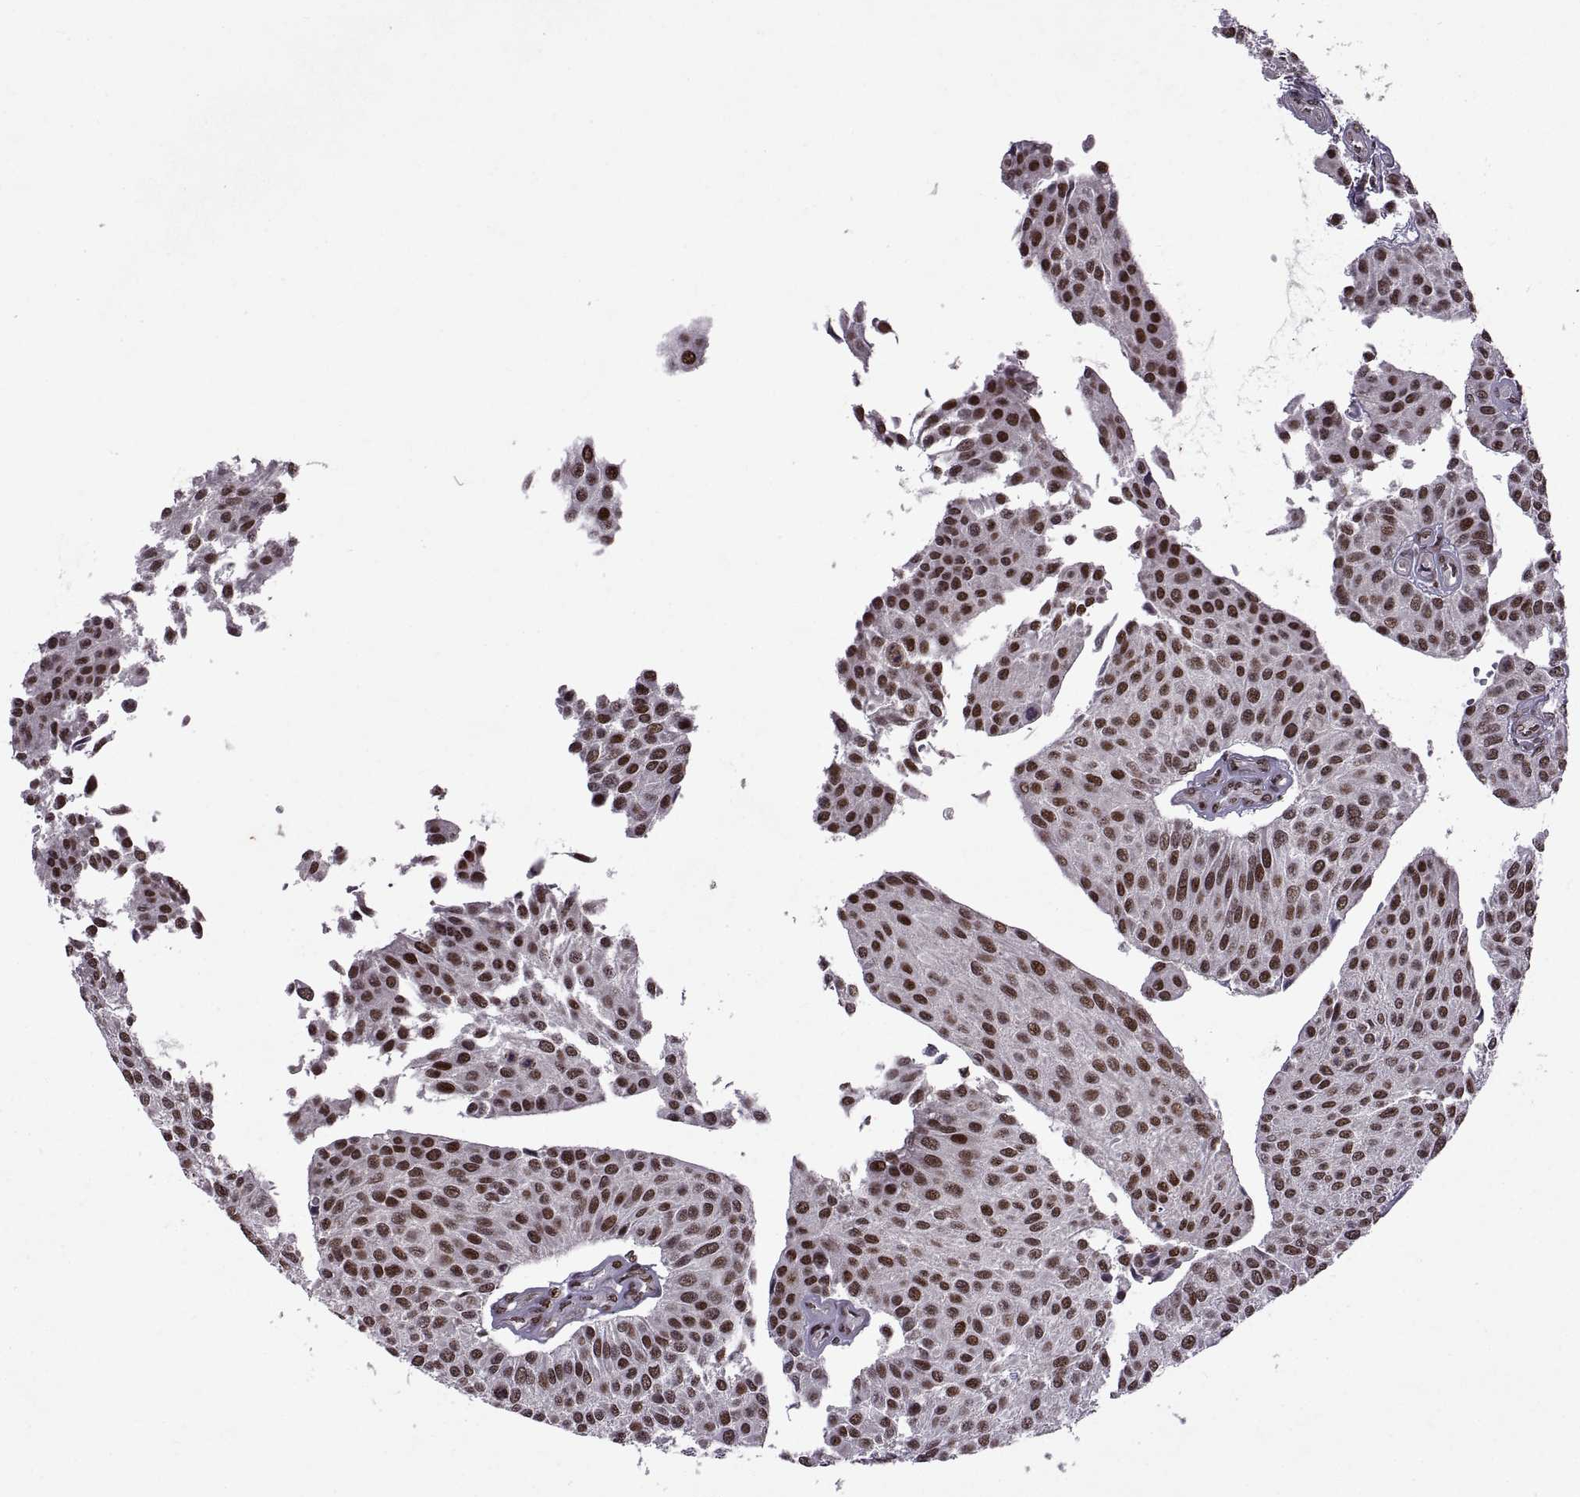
{"staining": {"intensity": "strong", "quantity": ">75%", "location": "nuclear"}, "tissue": "urothelial cancer", "cell_type": "Tumor cells", "image_type": "cancer", "snomed": [{"axis": "morphology", "description": "Urothelial carcinoma, NOS"}, {"axis": "topography", "description": "Urinary bladder"}], "caption": "Transitional cell carcinoma was stained to show a protein in brown. There is high levels of strong nuclear staining in approximately >75% of tumor cells.", "gene": "MT1E", "patient": {"sex": "male", "age": 55}}